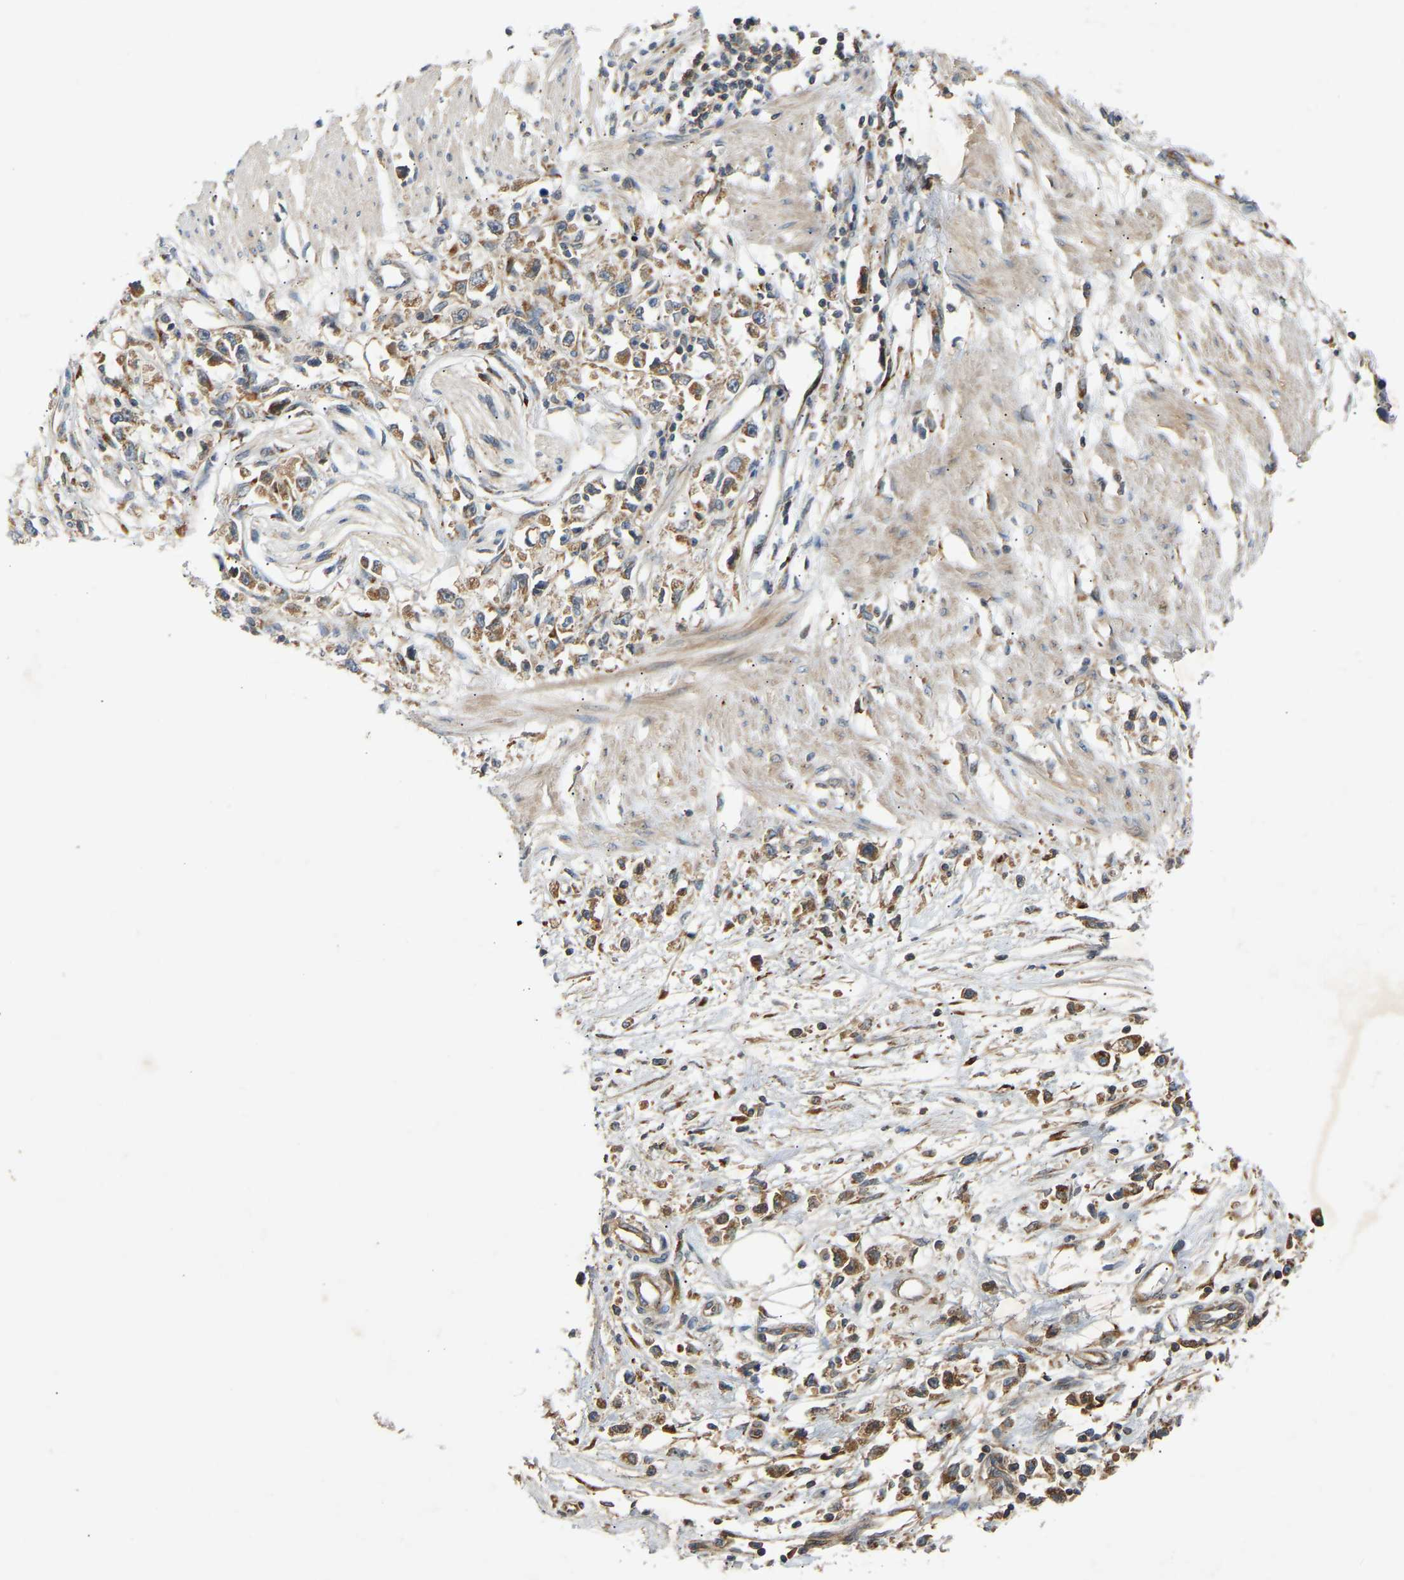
{"staining": {"intensity": "moderate", "quantity": ">75%", "location": "cytoplasmic/membranous"}, "tissue": "stomach cancer", "cell_type": "Tumor cells", "image_type": "cancer", "snomed": [{"axis": "morphology", "description": "Adenocarcinoma, NOS"}, {"axis": "topography", "description": "Stomach"}], "caption": "The image exhibits immunohistochemical staining of stomach adenocarcinoma. There is moderate cytoplasmic/membranous staining is seen in approximately >75% of tumor cells. The staining was performed using DAB (3,3'-diaminobenzidine) to visualize the protein expression in brown, while the nuclei were stained in blue with hematoxylin (Magnification: 20x).", "gene": "PTCD1", "patient": {"sex": "female", "age": 59}}